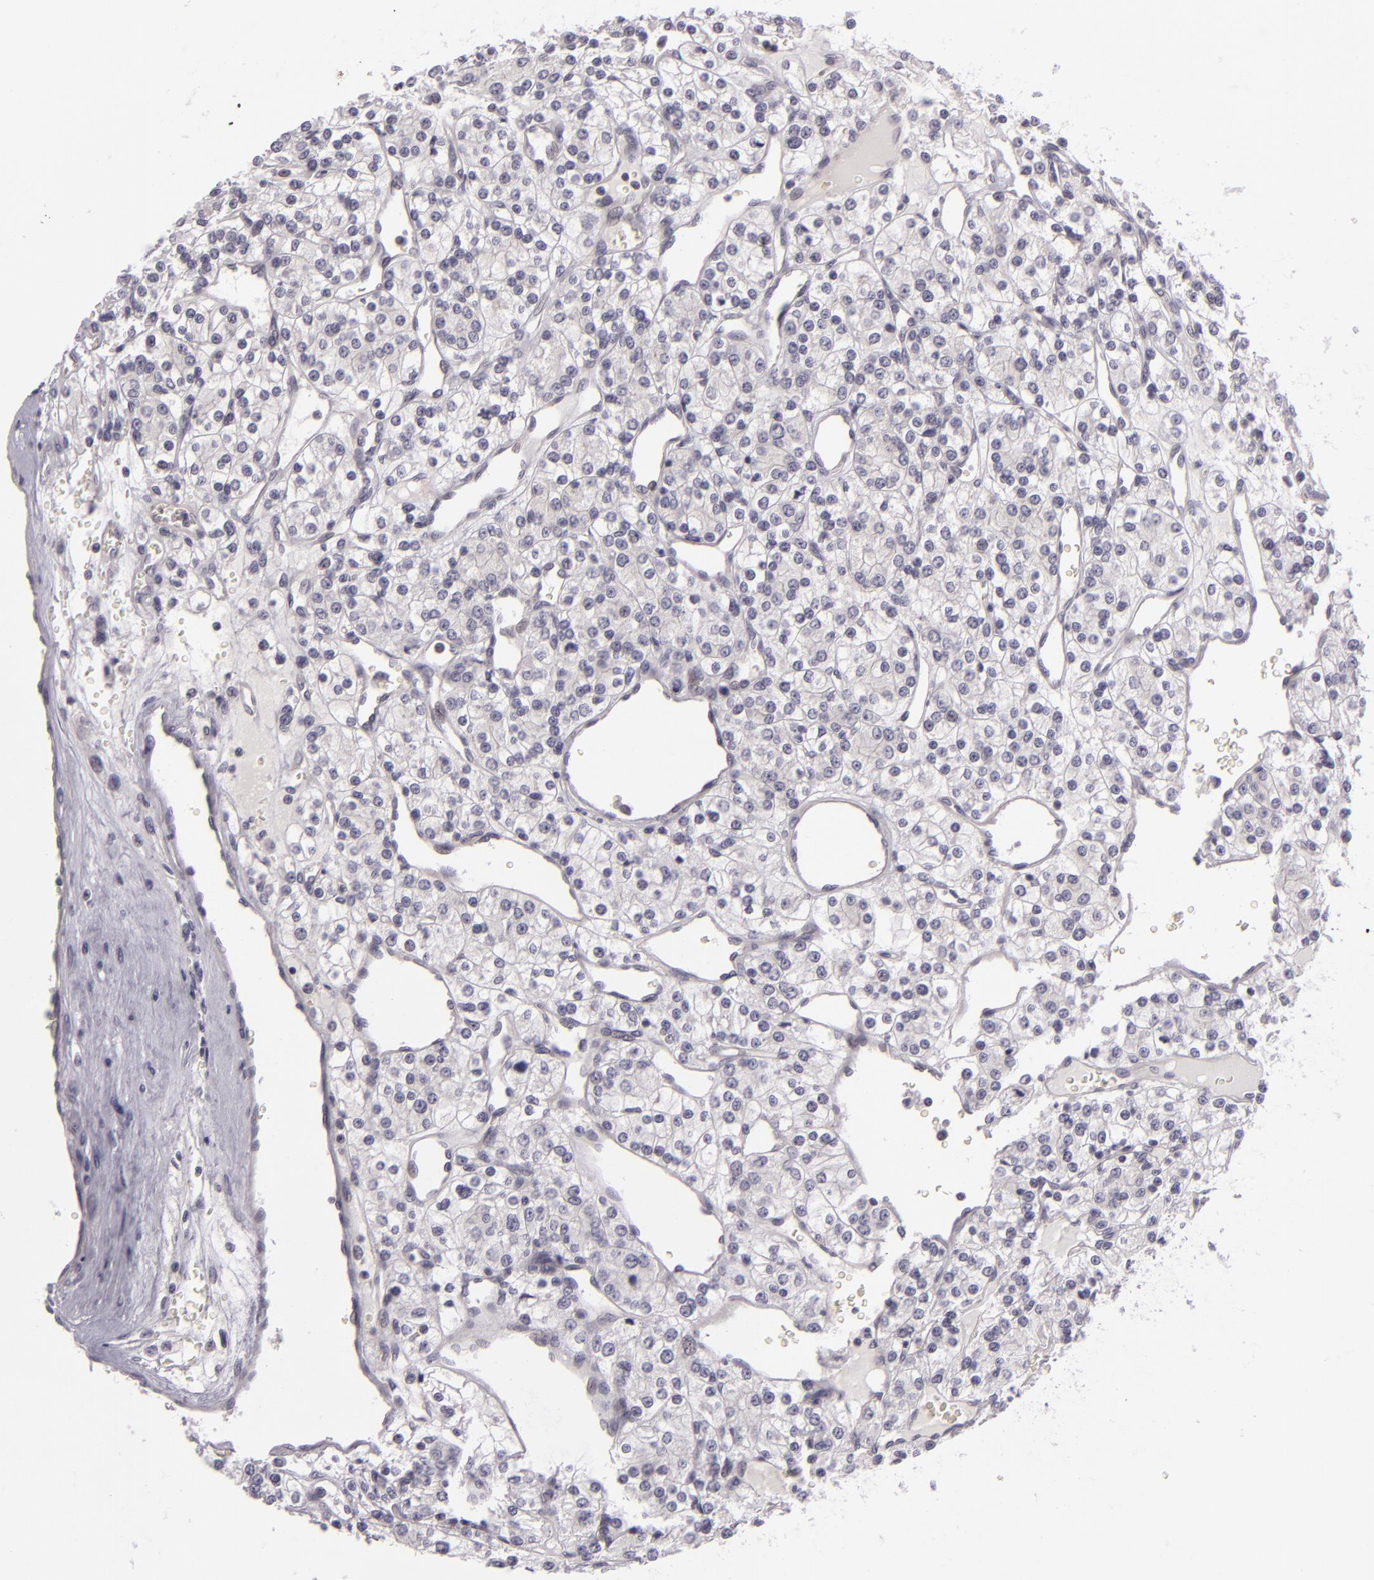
{"staining": {"intensity": "negative", "quantity": "none", "location": "none"}, "tissue": "renal cancer", "cell_type": "Tumor cells", "image_type": "cancer", "snomed": [{"axis": "morphology", "description": "Adenocarcinoma, NOS"}, {"axis": "topography", "description": "Kidney"}], "caption": "Immunohistochemistry (IHC) histopathology image of human renal cancer stained for a protein (brown), which demonstrates no staining in tumor cells.", "gene": "EGFL6", "patient": {"sex": "female", "age": 62}}